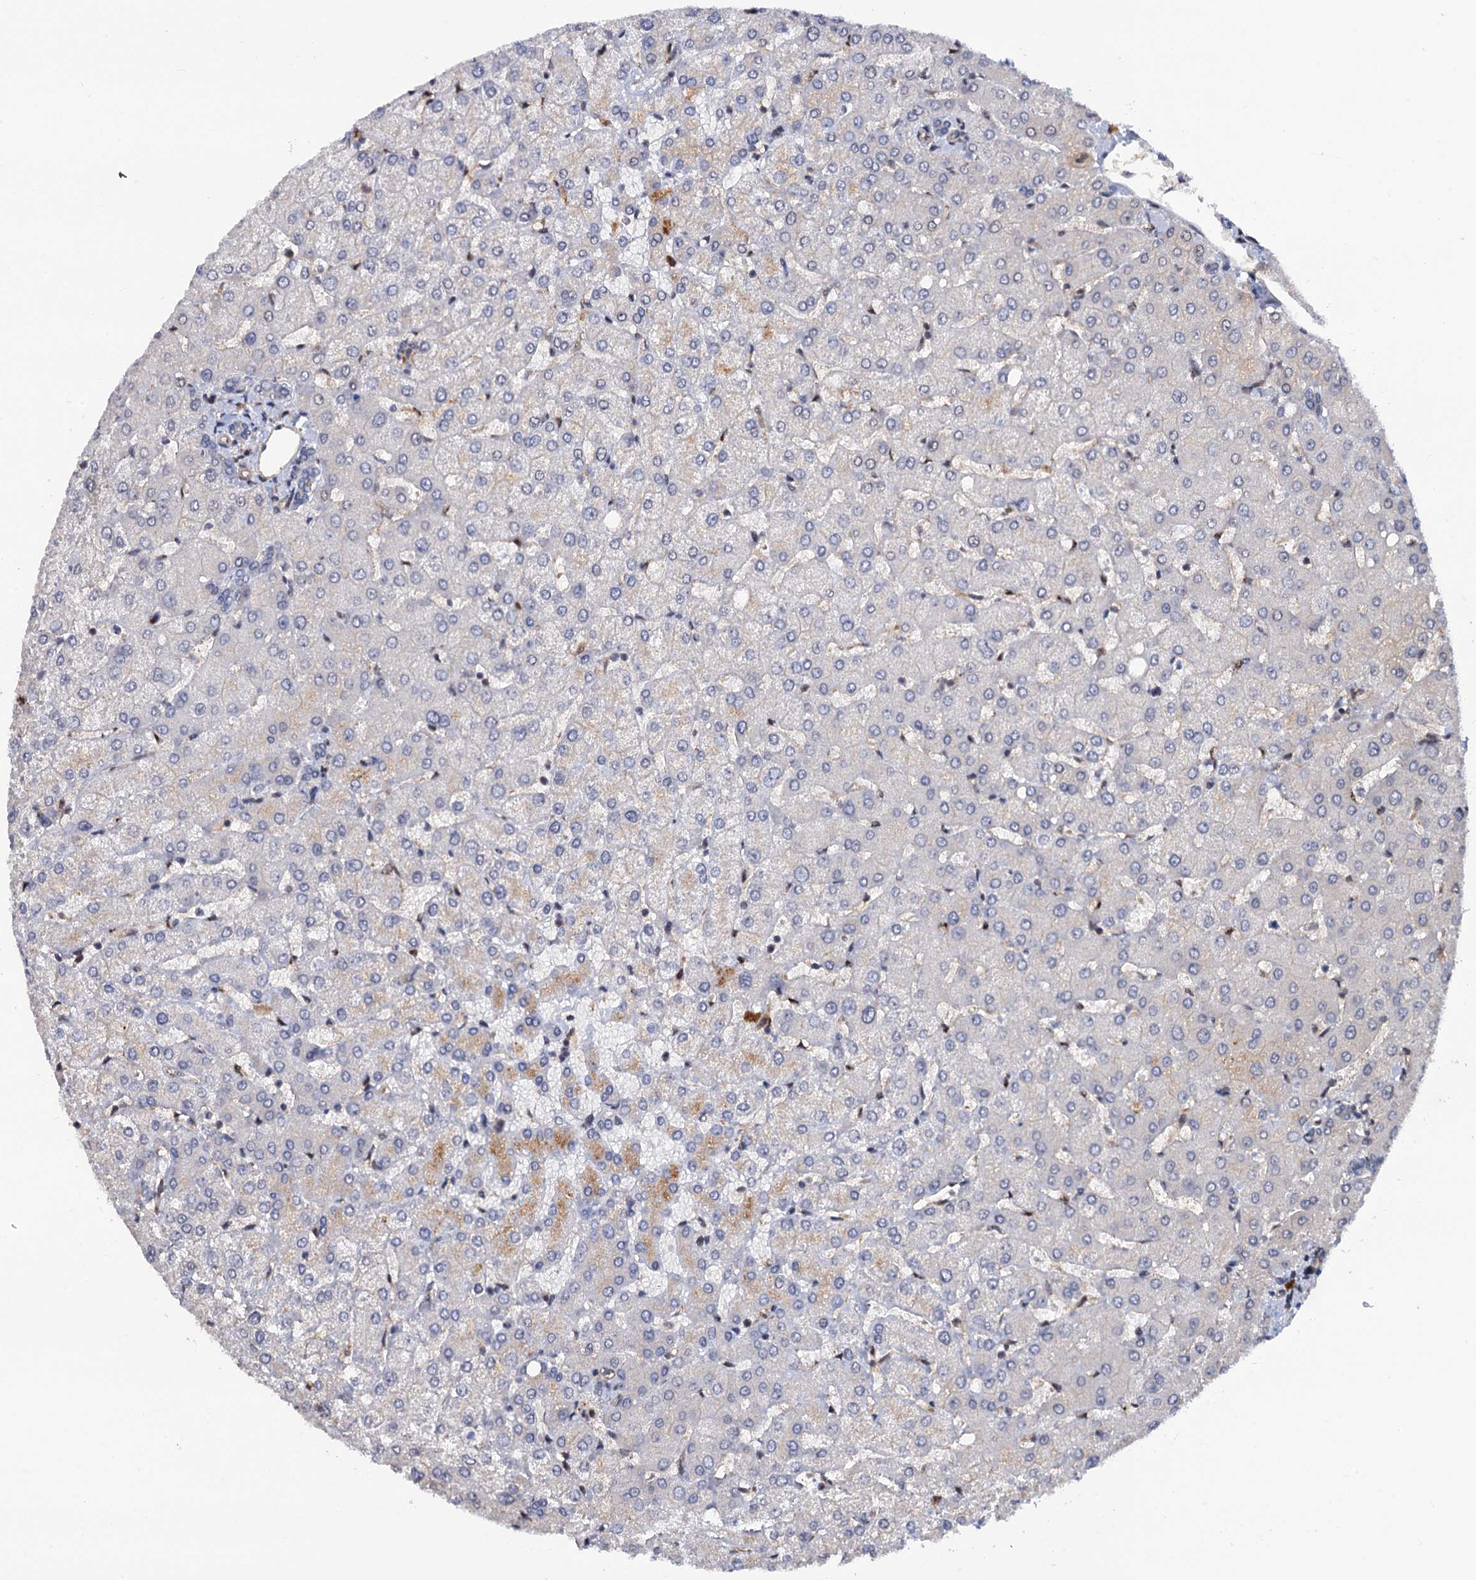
{"staining": {"intensity": "negative", "quantity": "none", "location": "none"}, "tissue": "liver", "cell_type": "Cholangiocytes", "image_type": "normal", "snomed": [{"axis": "morphology", "description": "Normal tissue, NOS"}, {"axis": "topography", "description": "Liver"}], "caption": "Cholangiocytes show no significant protein positivity in benign liver.", "gene": "CDC23", "patient": {"sex": "female", "age": 54}}